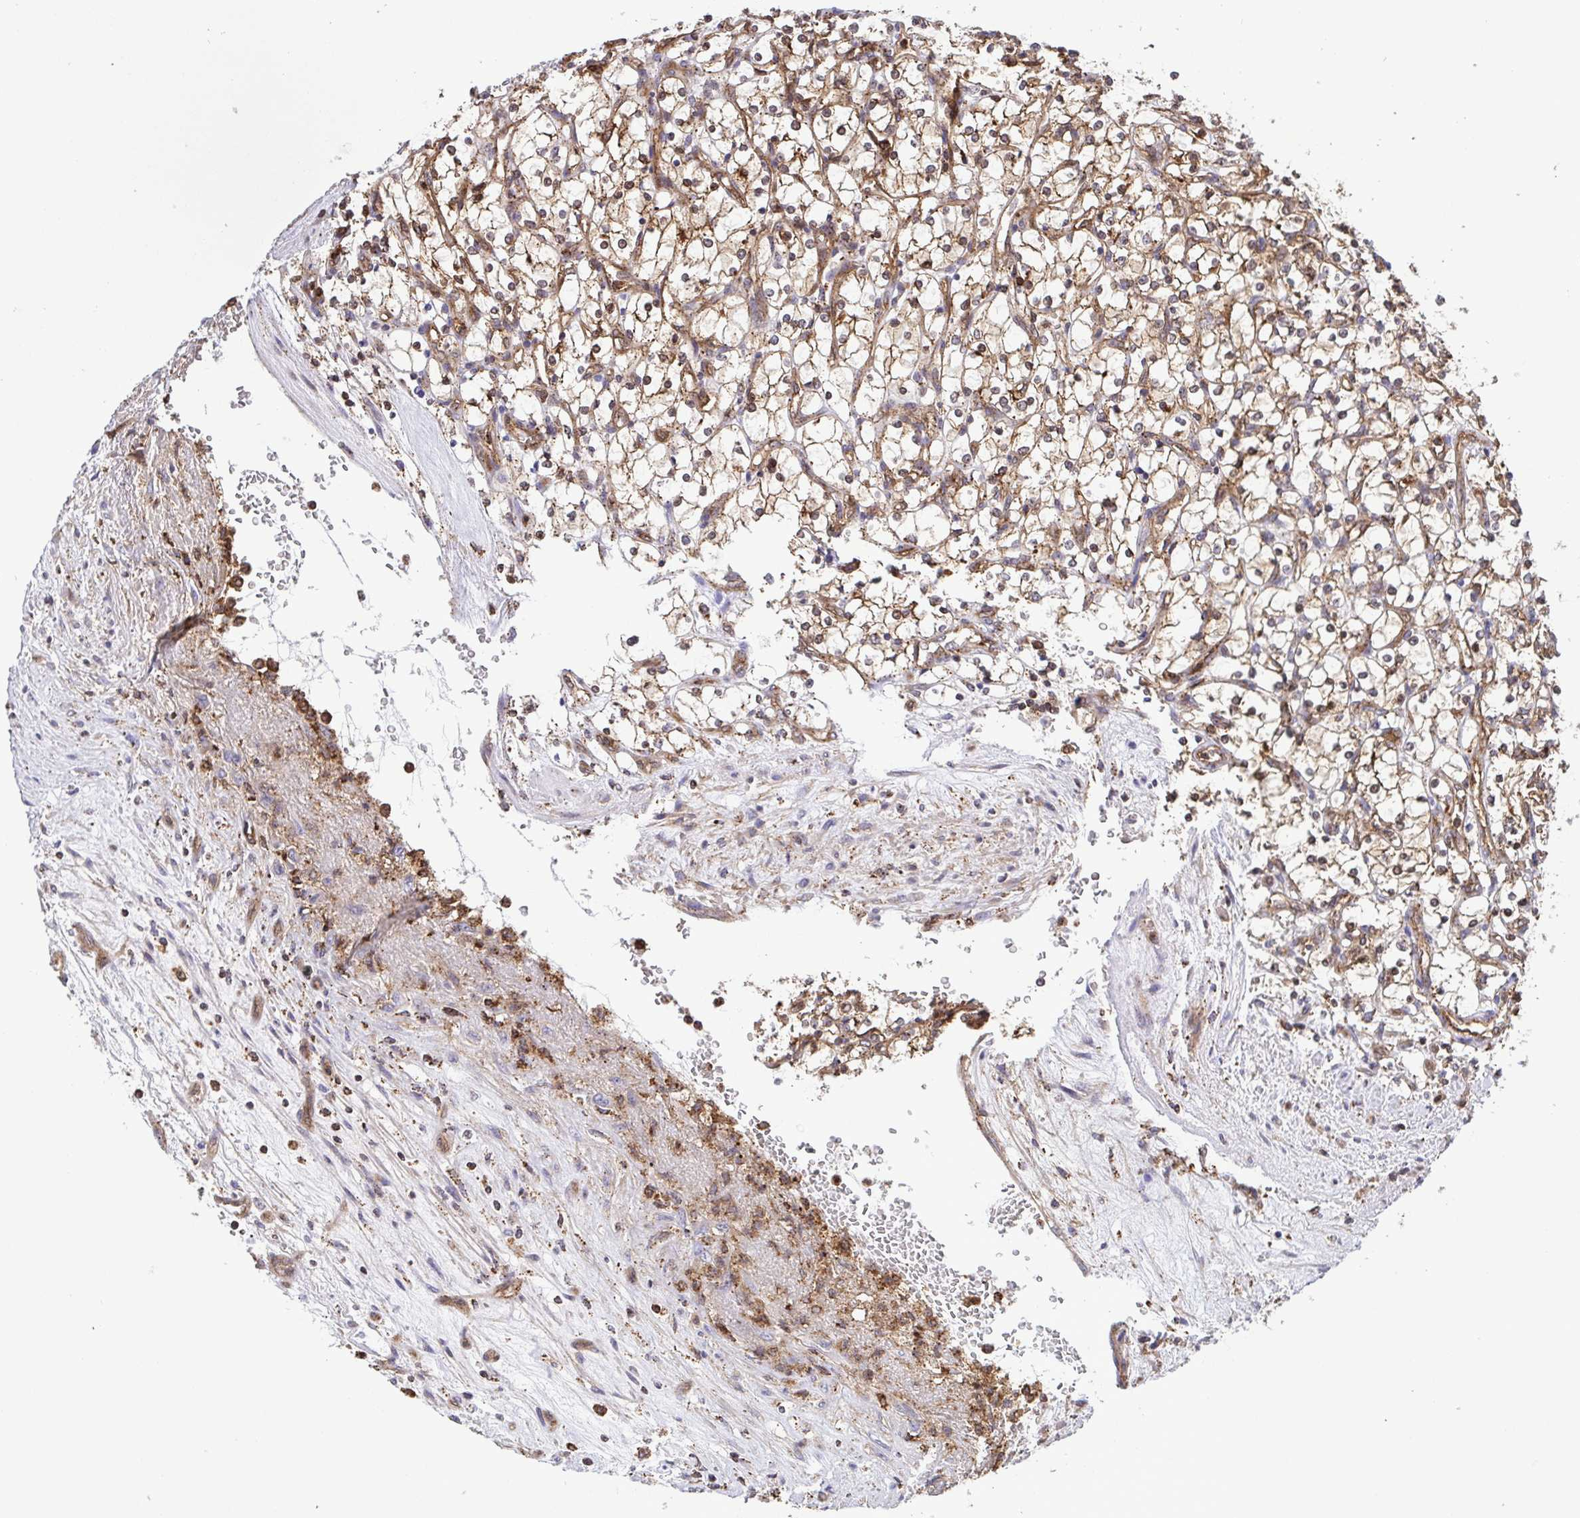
{"staining": {"intensity": "moderate", "quantity": "25%-75%", "location": "cytoplasmic/membranous"}, "tissue": "renal cancer", "cell_type": "Tumor cells", "image_type": "cancer", "snomed": [{"axis": "morphology", "description": "Adenocarcinoma, NOS"}, {"axis": "topography", "description": "Kidney"}], "caption": "Immunohistochemistry photomicrograph of neoplastic tissue: renal cancer stained using immunohistochemistry shows medium levels of moderate protein expression localized specifically in the cytoplasmic/membranous of tumor cells, appearing as a cytoplasmic/membranous brown color.", "gene": "CHMP1B", "patient": {"sex": "female", "age": 69}}